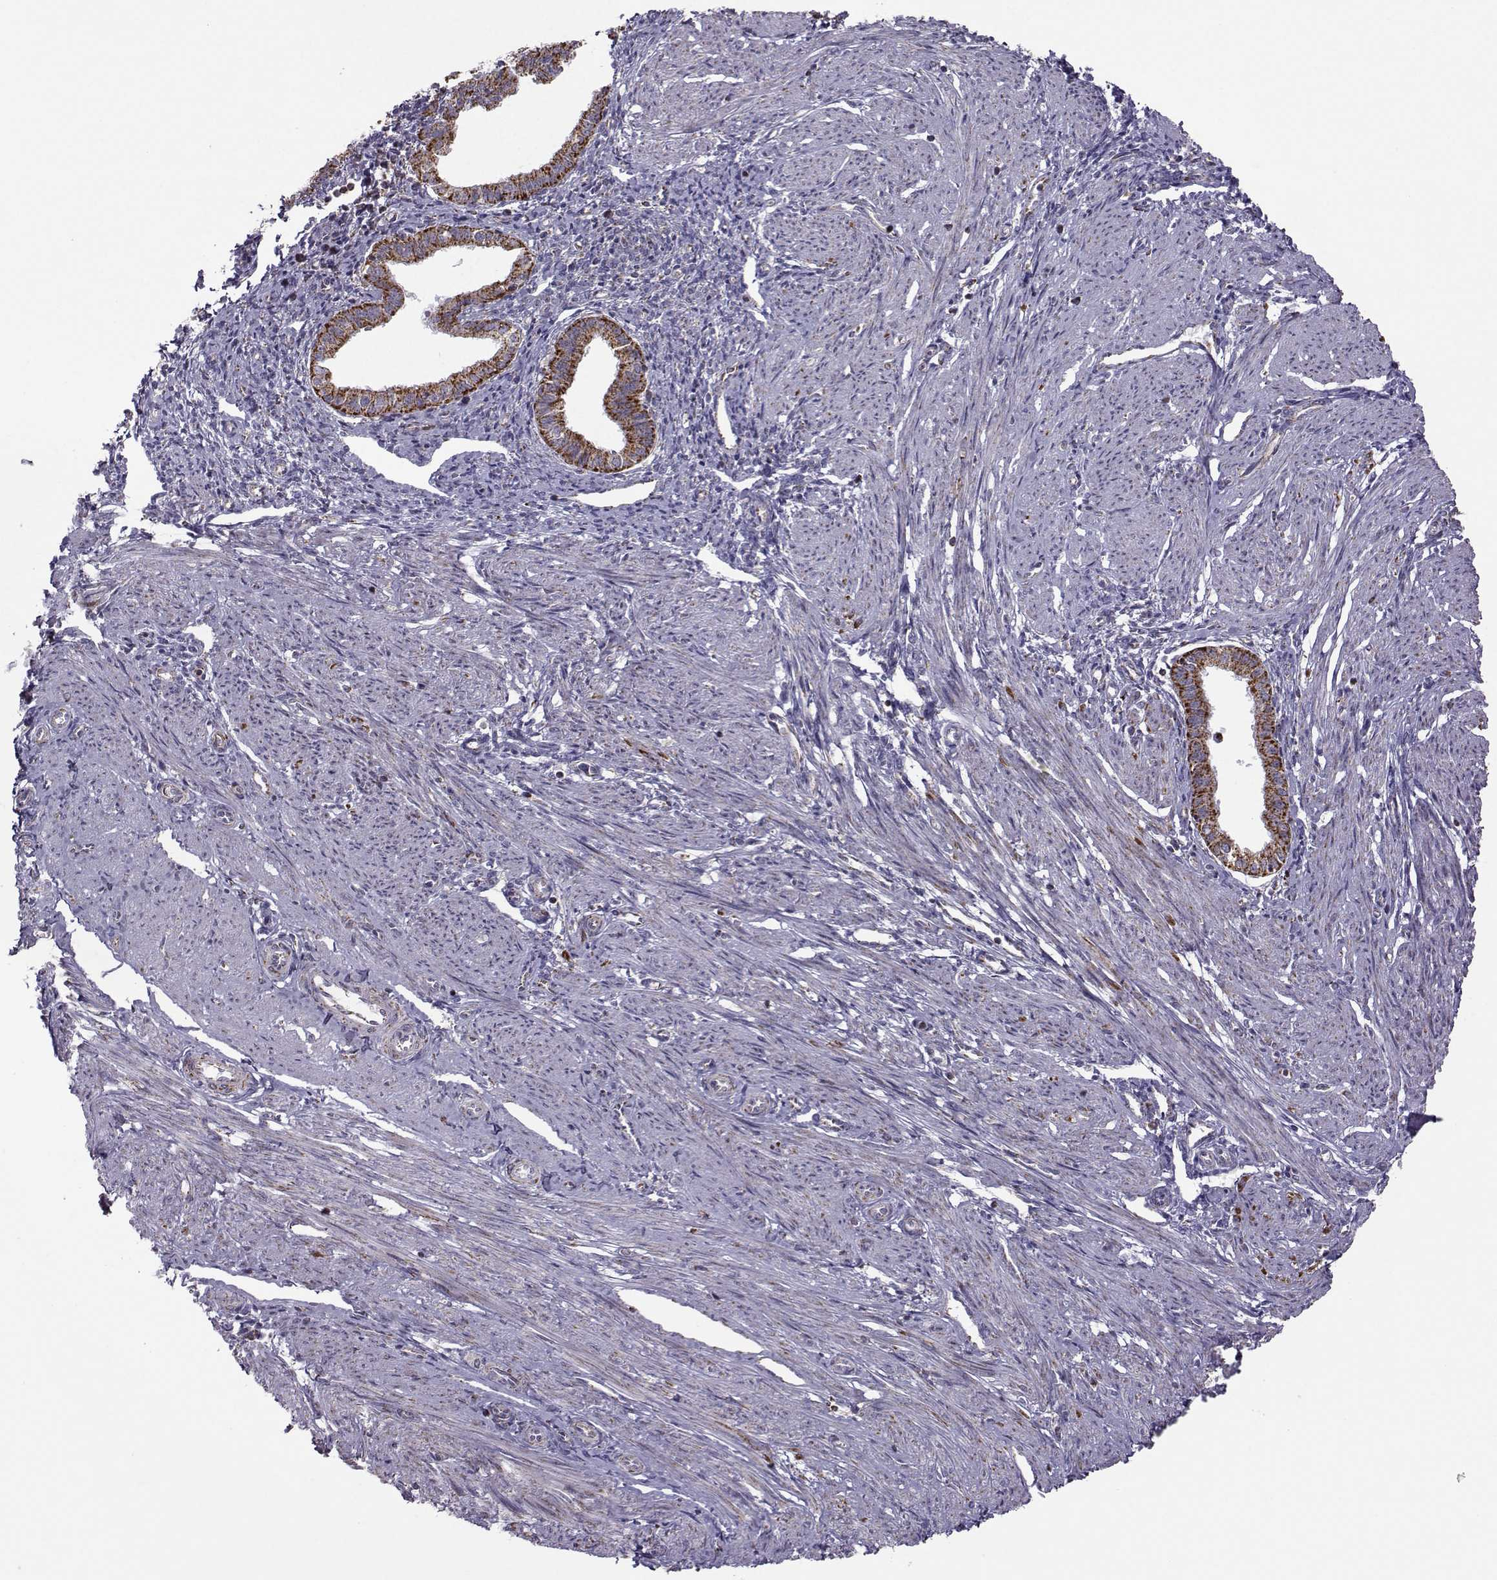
{"staining": {"intensity": "negative", "quantity": "none", "location": "none"}, "tissue": "endometrium", "cell_type": "Cells in endometrial stroma", "image_type": "normal", "snomed": [{"axis": "morphology", "description": "Normal tissue, NOS"}, {"axis": "topography", "description": "Endometrium"}], "caption": "This is an immunohistochemistry histopathology image of benign human endometrium. There is no staining in cells in endometrial stroma.", "gene": "NECAB3", "patient": {"sex": "female", "age": 37}}